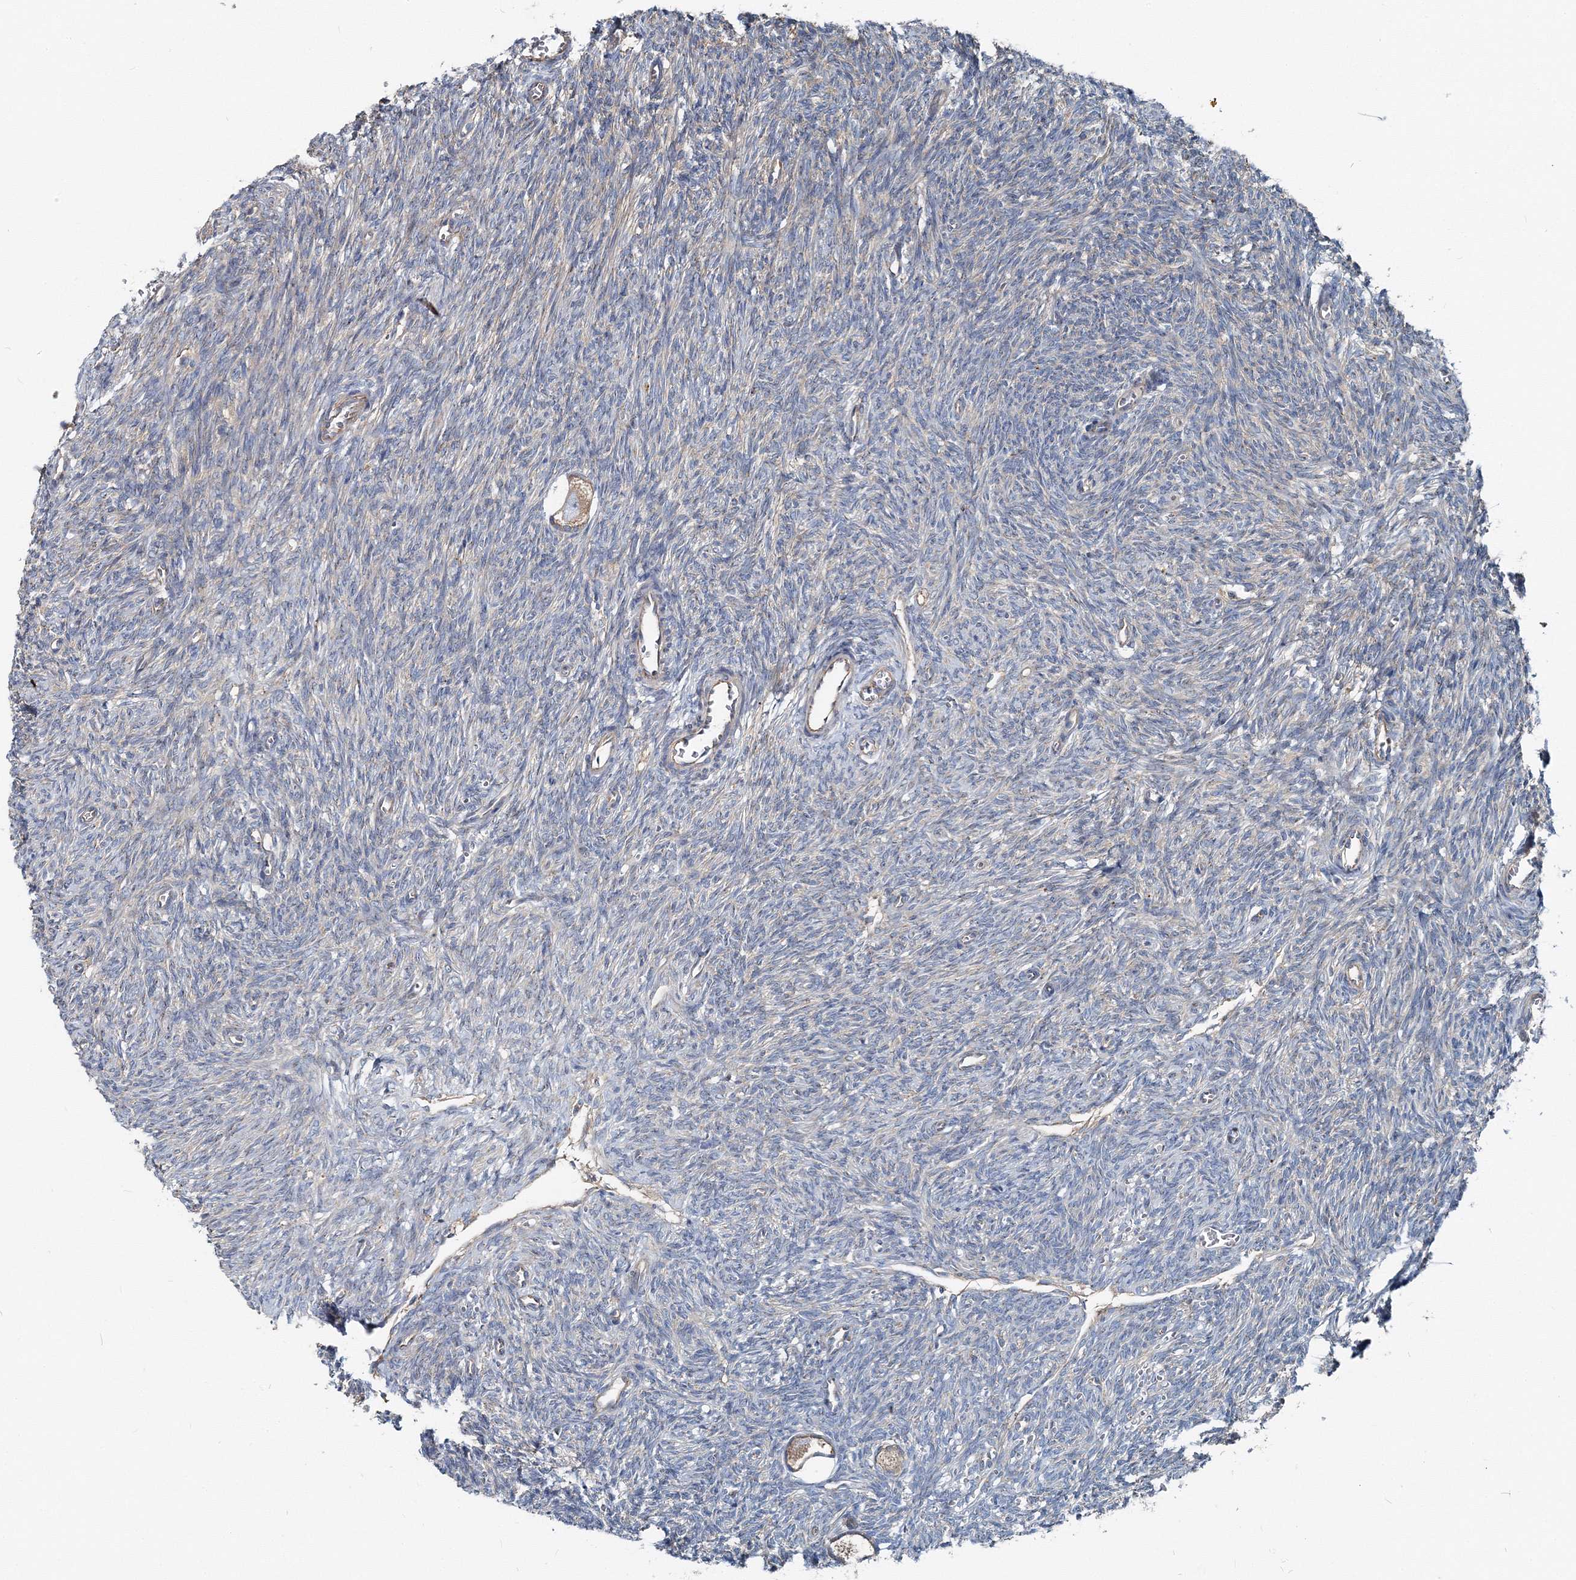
{"staining": {"intensity": "moderate", "quantity": ">75%", "location": "cytoplasmic/membranous"}, "tissue": "ovary", "cell_type": "Follicle cells", "image_type": "normal", "snomed": [{"axis": "morphology", "description": "Normal tissue, NOS"}, {"axis": "topography", "description": "Ovary"}], "caption": "Moderate cytoplasmic/membranous staining for a protein is seen in about >75% of follicle cells of benign ovary using immunohistochemistry.", "gene": "MPHOSPH9", "patient": {"sex": "female", "age": 27}}